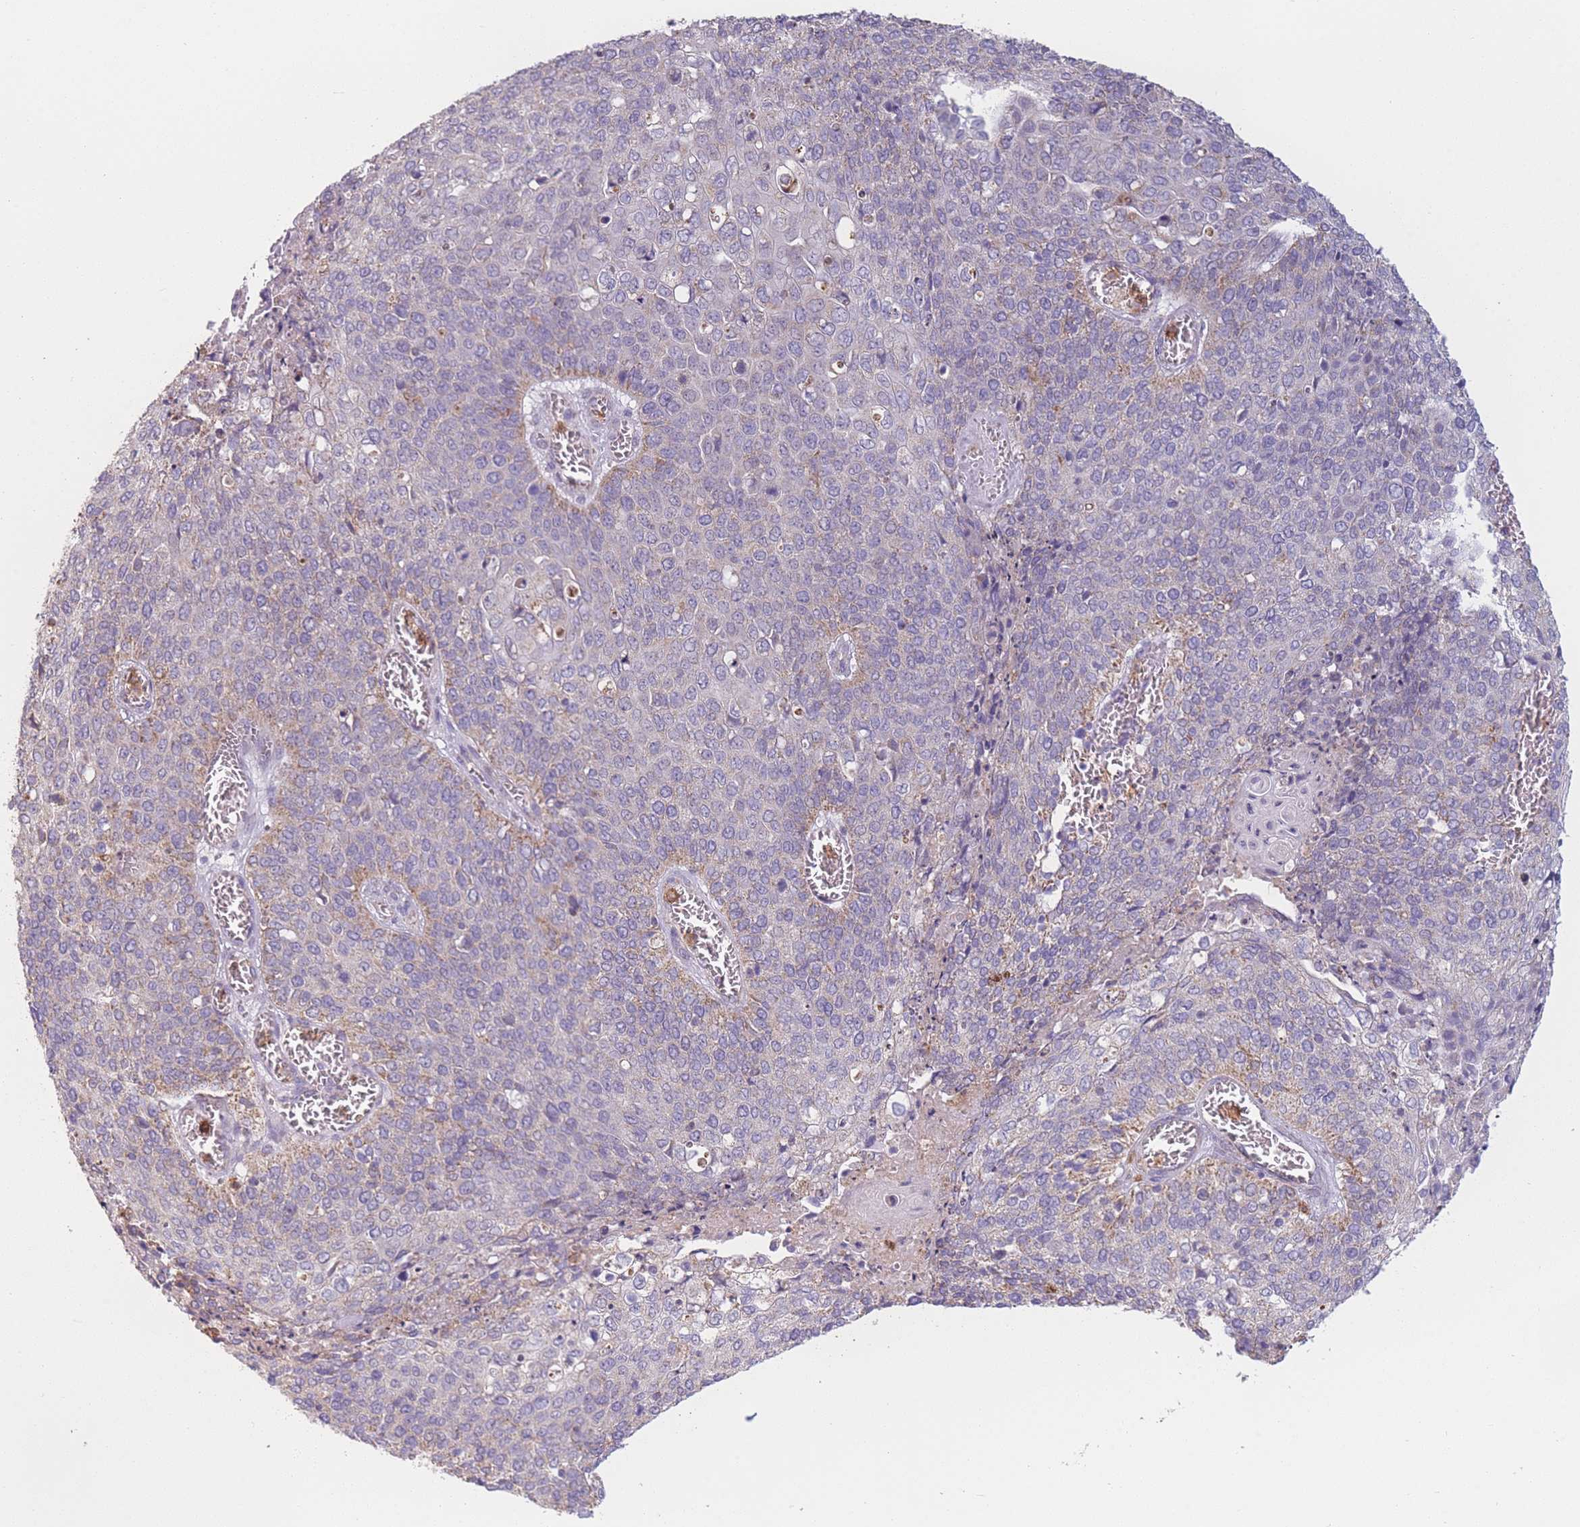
{"staining": {"intensity": "weak", "quantity": "<25%", "location": "cytoplasmic/membranous"}, "tissue": "cervical cancer", "cell_type": "Tumor cells", "image_type": "cancer", "snomed": [{"axis": "morphology", "description": "Squamous cell carcinoma, NOS"}, {"axis": "topography", "description": "Cervix"}], "caption": "High power microscopy photomicrograph of an immunohistochemistry photomicrograph of cervical cancer (squamous cell carcinoma), revealing no significant expression in tumor cells. (DAB (3,3'-diaminobenzidine) IHC with hematoxylin counter stain).", "gene": "PRAM1", "patient": {"sex": "female", "age": 39}}